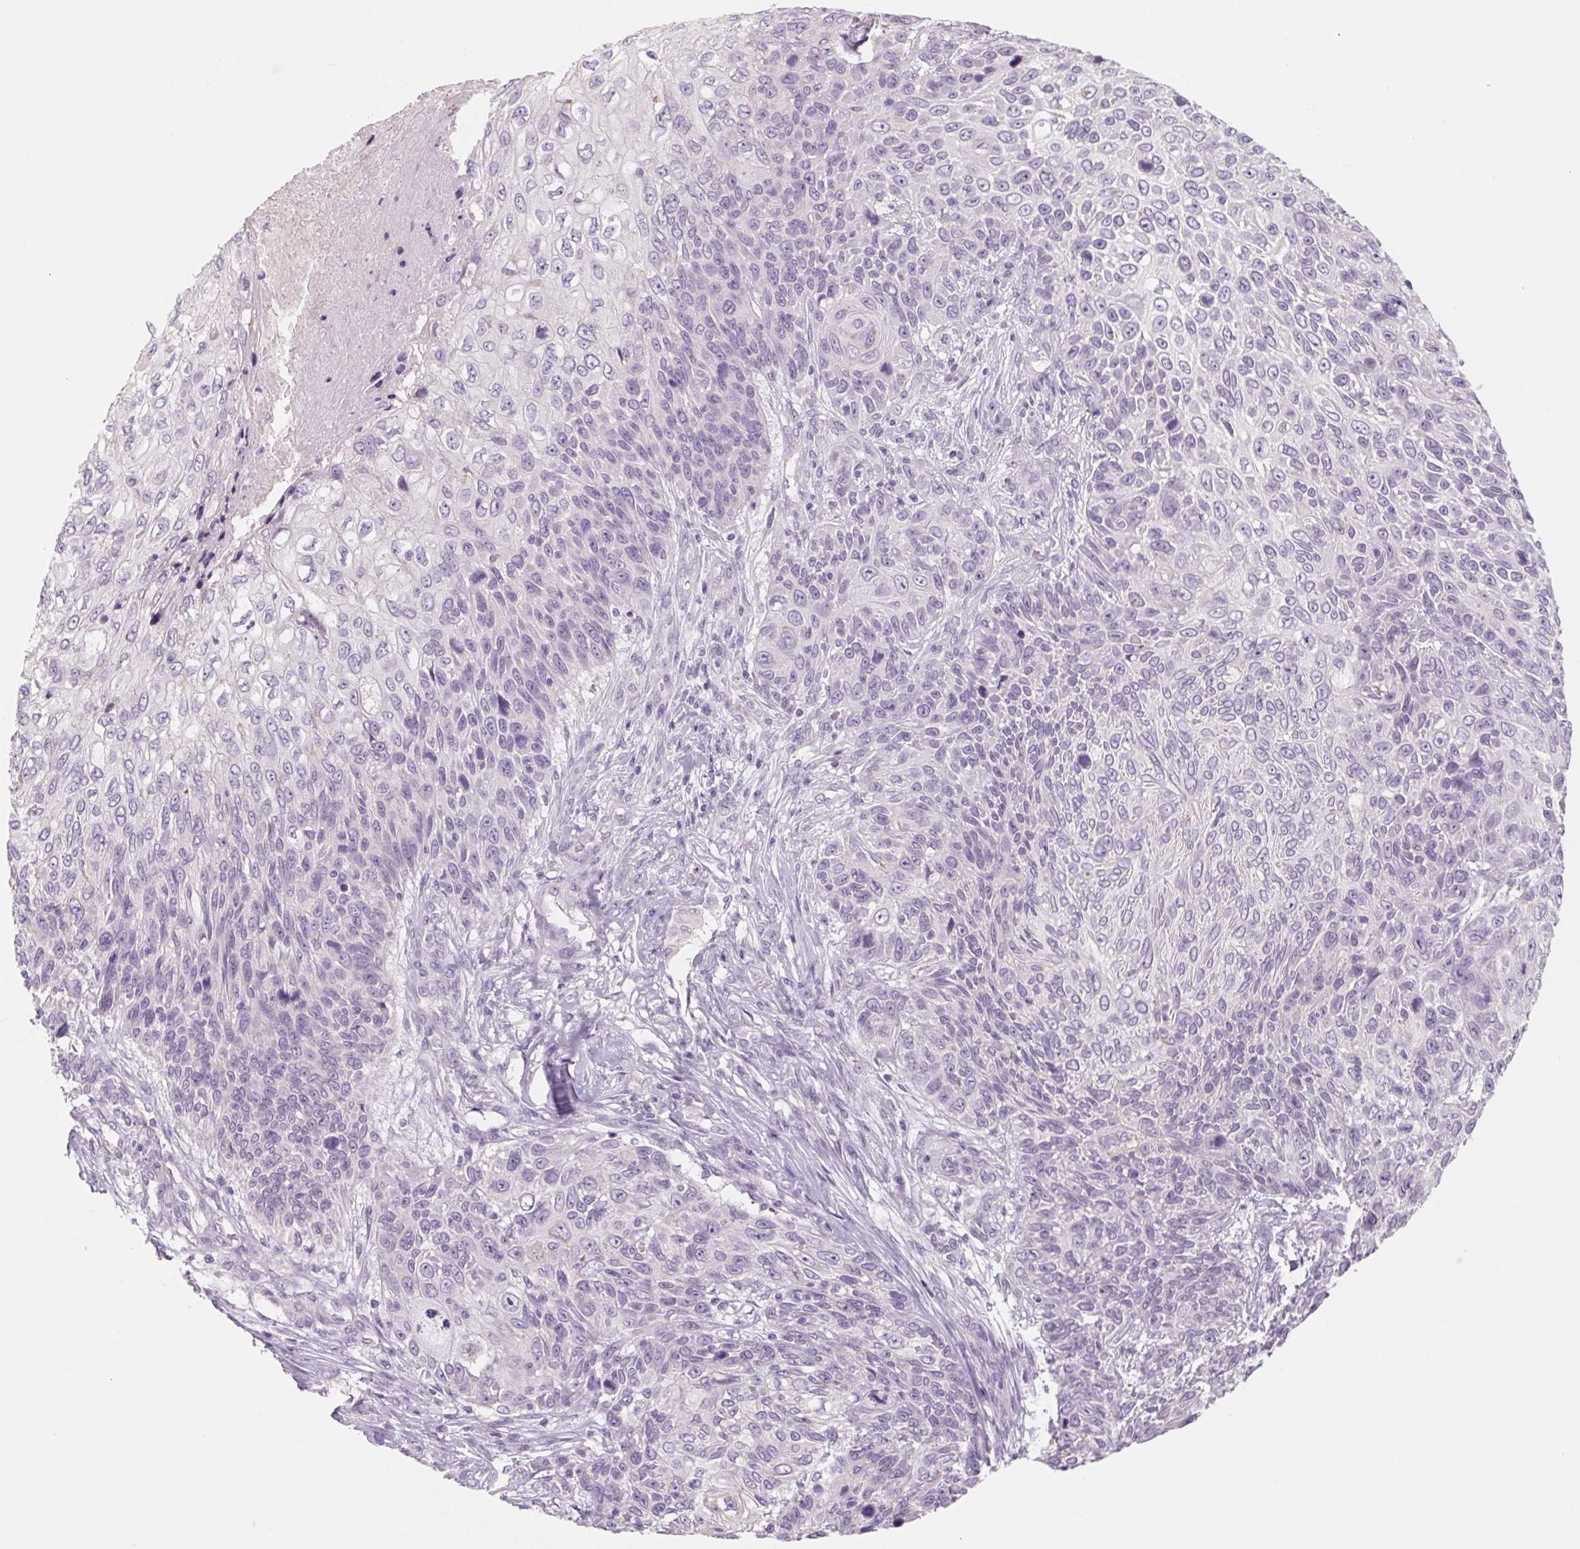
{"staining": {"intensity": "negative", "quantity": "none", "location": "none"}, "tissue": "skin cancer", "cell_type": "Tumor cells", "image_type": "cancer", "snomed": [{"axis": "morphology", "description": "Squamous cell carcinoma, NOS"}, {"axis": "topography", "description": "Skin"}], "caption": "This image is of skin squamous cell carcinoma stained with immunohistochemistry (IHC) to label a protein in brown with the nuclei are counter-stained blue. There is no expression in tumor cells. Brightfield microscopy of IHC stained with DAB (3,3'-diaminobenzidine) (brown) and hematoxylin (blue), captured at high magnification.", "gene": "POU1F1", "patient": {"sex": "male", "age": 92}}